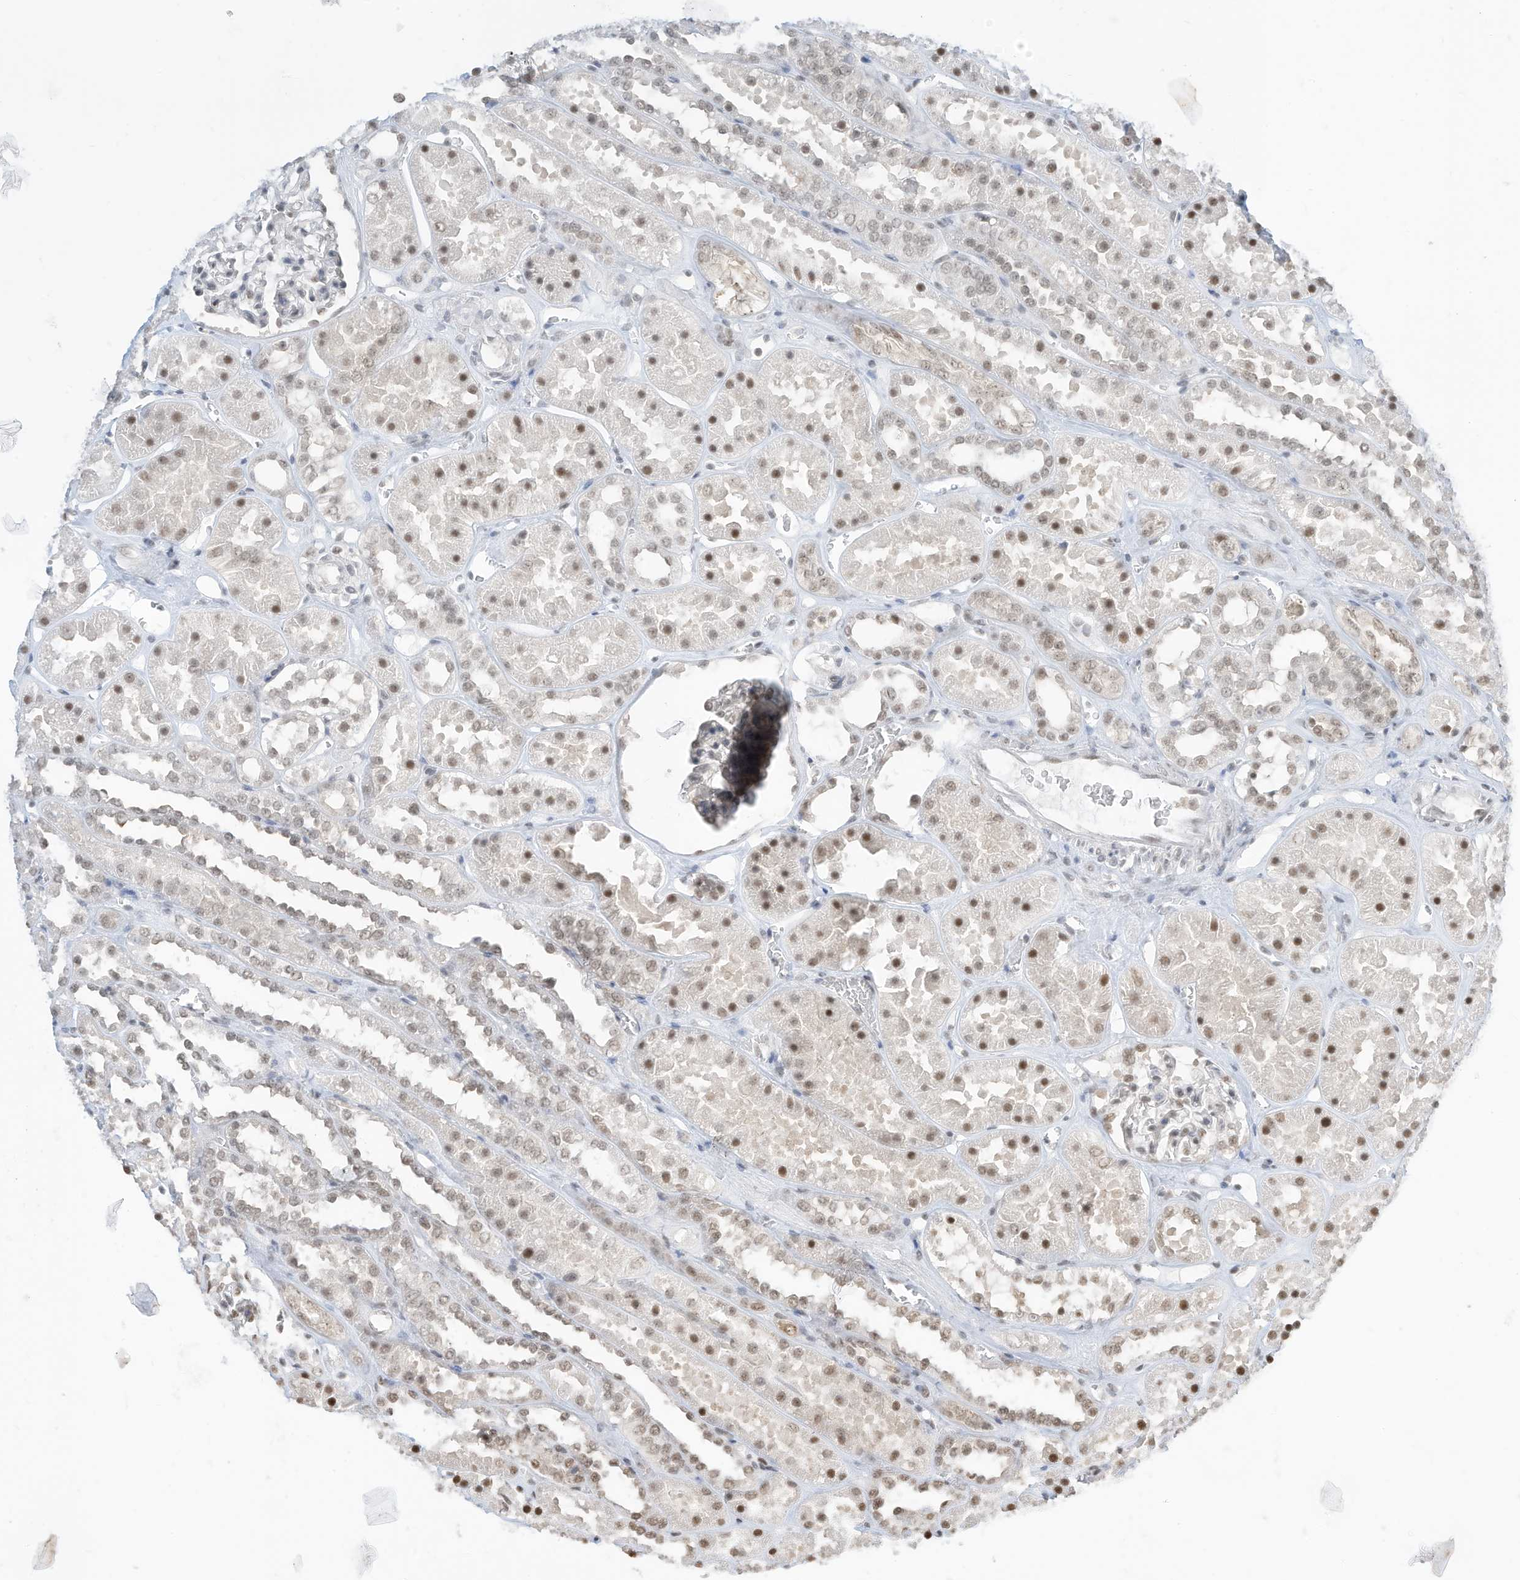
{"staining": {"intensity": "weak", "quantity": "25%-75%", "location": "nuclear"}, "tissue": "kidney", "cell_type": "Cells in glomeruli", "image_type": "normal", "snomed": [{"axis": "morphology", "description": "Normal tissue, NOS"}, {"axis": "topography", "description": "Kidney"}], "caption": "This image exhibits unremarkable kidney stained with immunohistochemistry (IHC) to label a protein in brown. The nuclear of cells in glomeruli show weak positivity for the protein. Nuclei are counter-stained blue.", "gene": "ZNF195", "patient": {"sex": "female", "age": 41}}